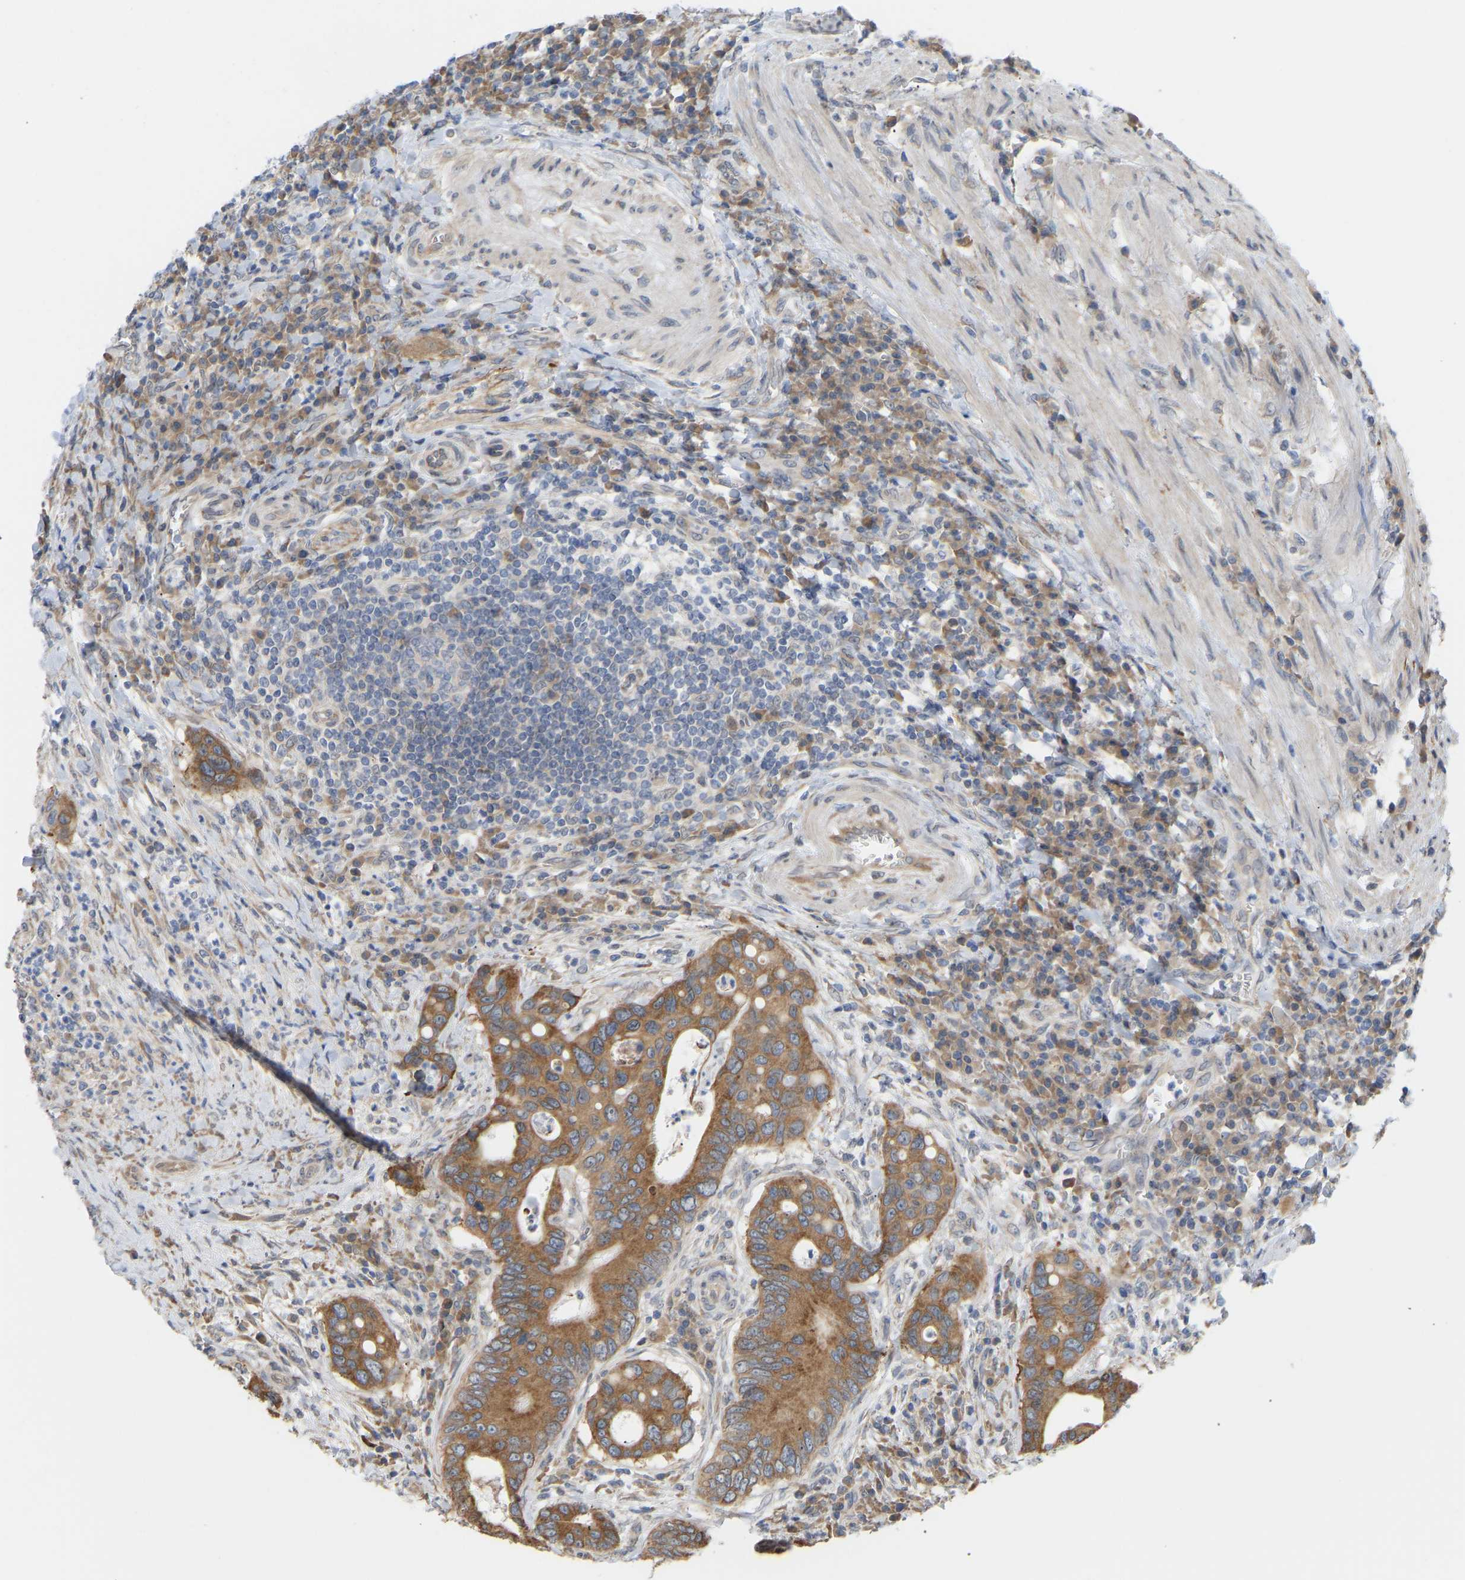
{"staining": {"intensity": "moderate", "quantity": ">75%", "location": "cytoplasmic/membranous"}, "tissue": "colorectal cancer", "cell_type": "Tumor cells", "image_type": "cancer", "snomed": [{"axis": "morphology", "description": "Inflammation, NOS"}, {"axis": "morphology", "description": "Adenocarcinoma, NOS"}, {"axis": "topography", "description": "Colon"}], "caption": "Protein expression analysis of human colorectal cancer reveals moderate cytoplasmic/membranous positivity in approximately >75% of tumor cells.", "gene": "BEND3", "patient": {"sex": "male", "age": 72}}